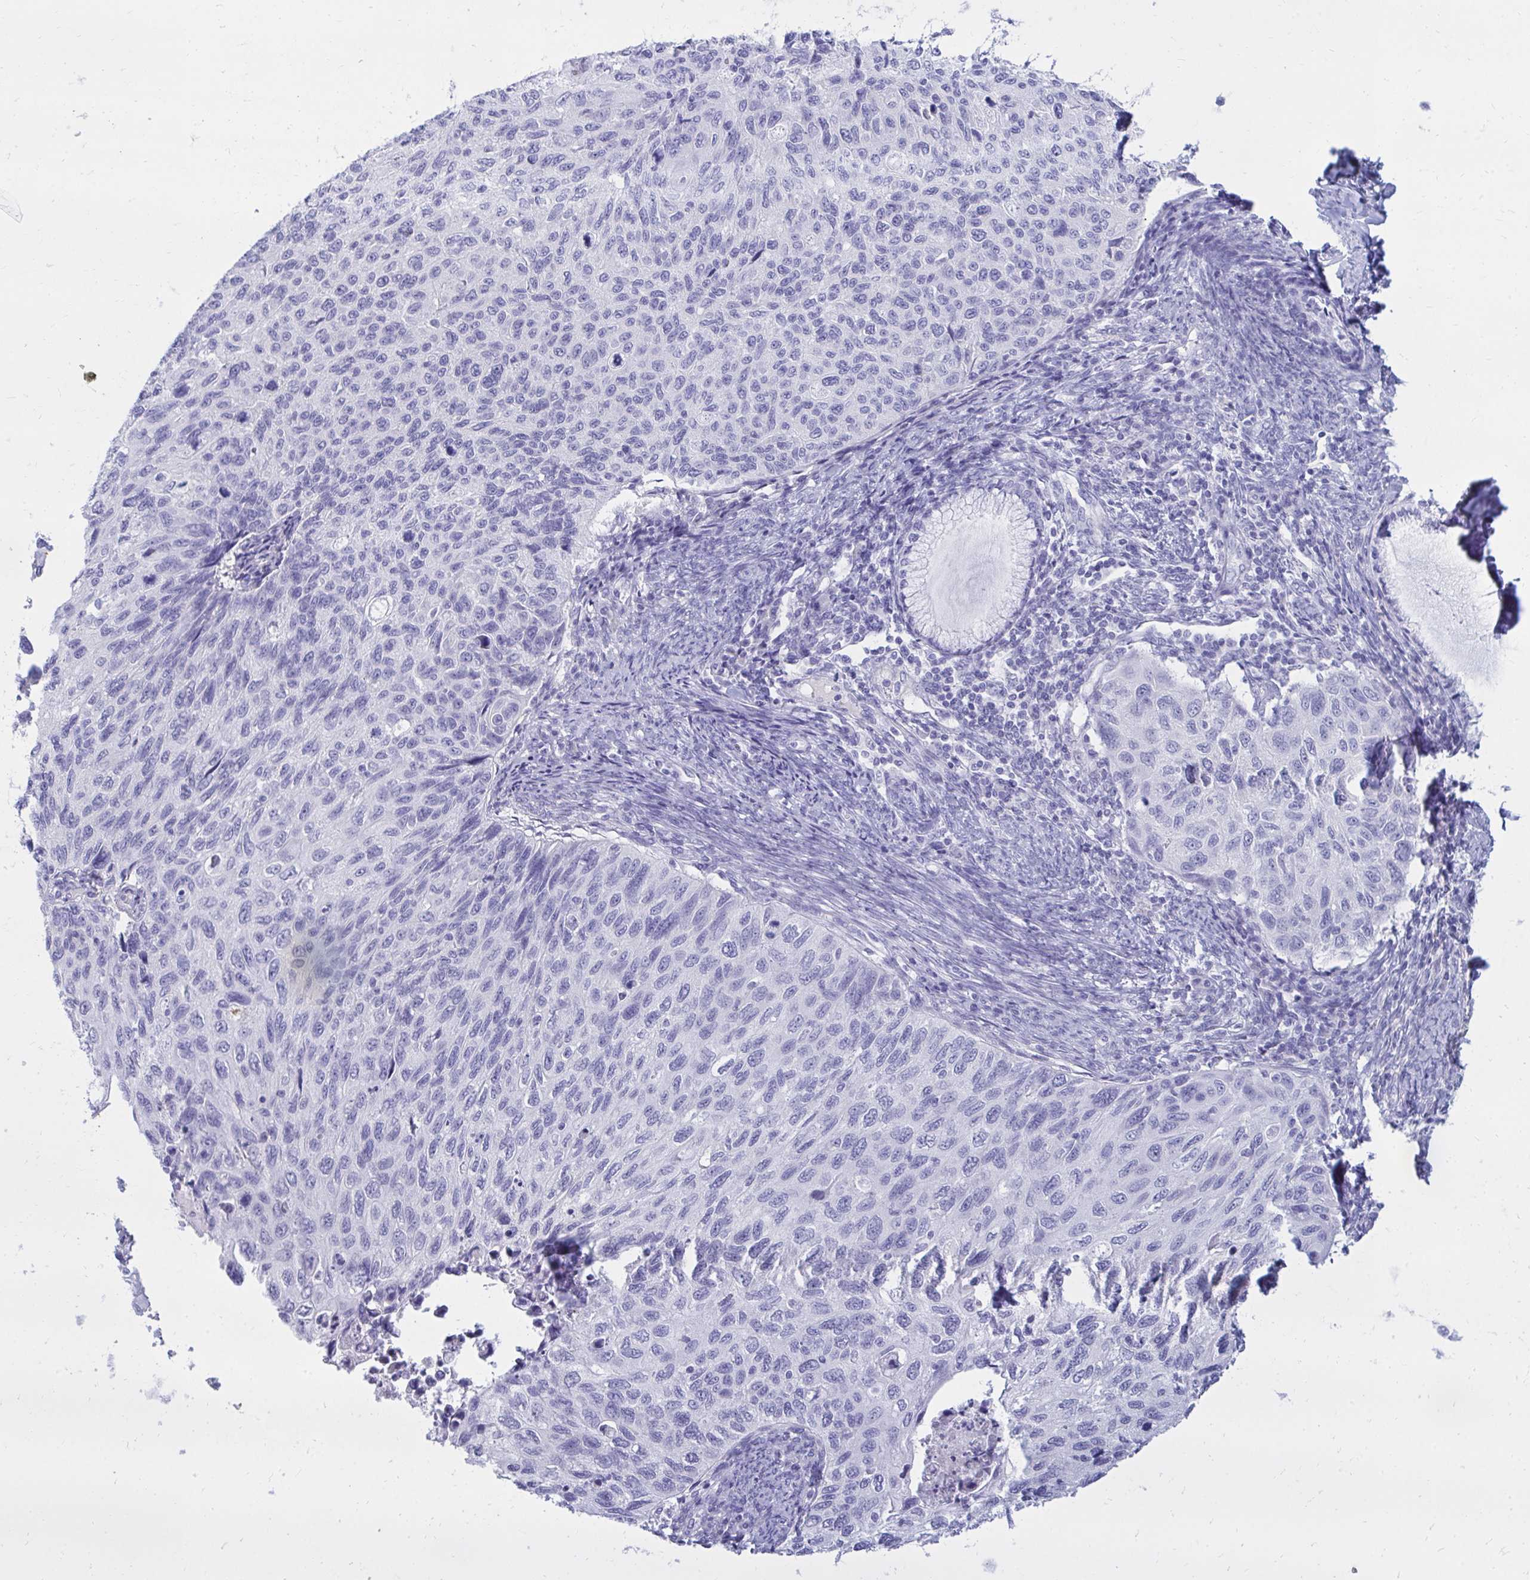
{"staining": {"intensity": "negative", "quantity": "none", "location": "none"}, "tissue": "cervical cancer", "cell_type": "Tumor cells", "image_type": "cancer", "snomed": [{"axis": "morphology", "description": "Squamous cell carcinoma, NOS"}, {"axis": "topography", "description": "Cervix"}], "caption": "Cervical squamous cell carcinoma was stained to show a protein in brown. There is no significant expression in tumor cells. Nuclei are stained in blue.", "gene": "NANOGNB", "patient": {"sex": "female", "age": 70}}